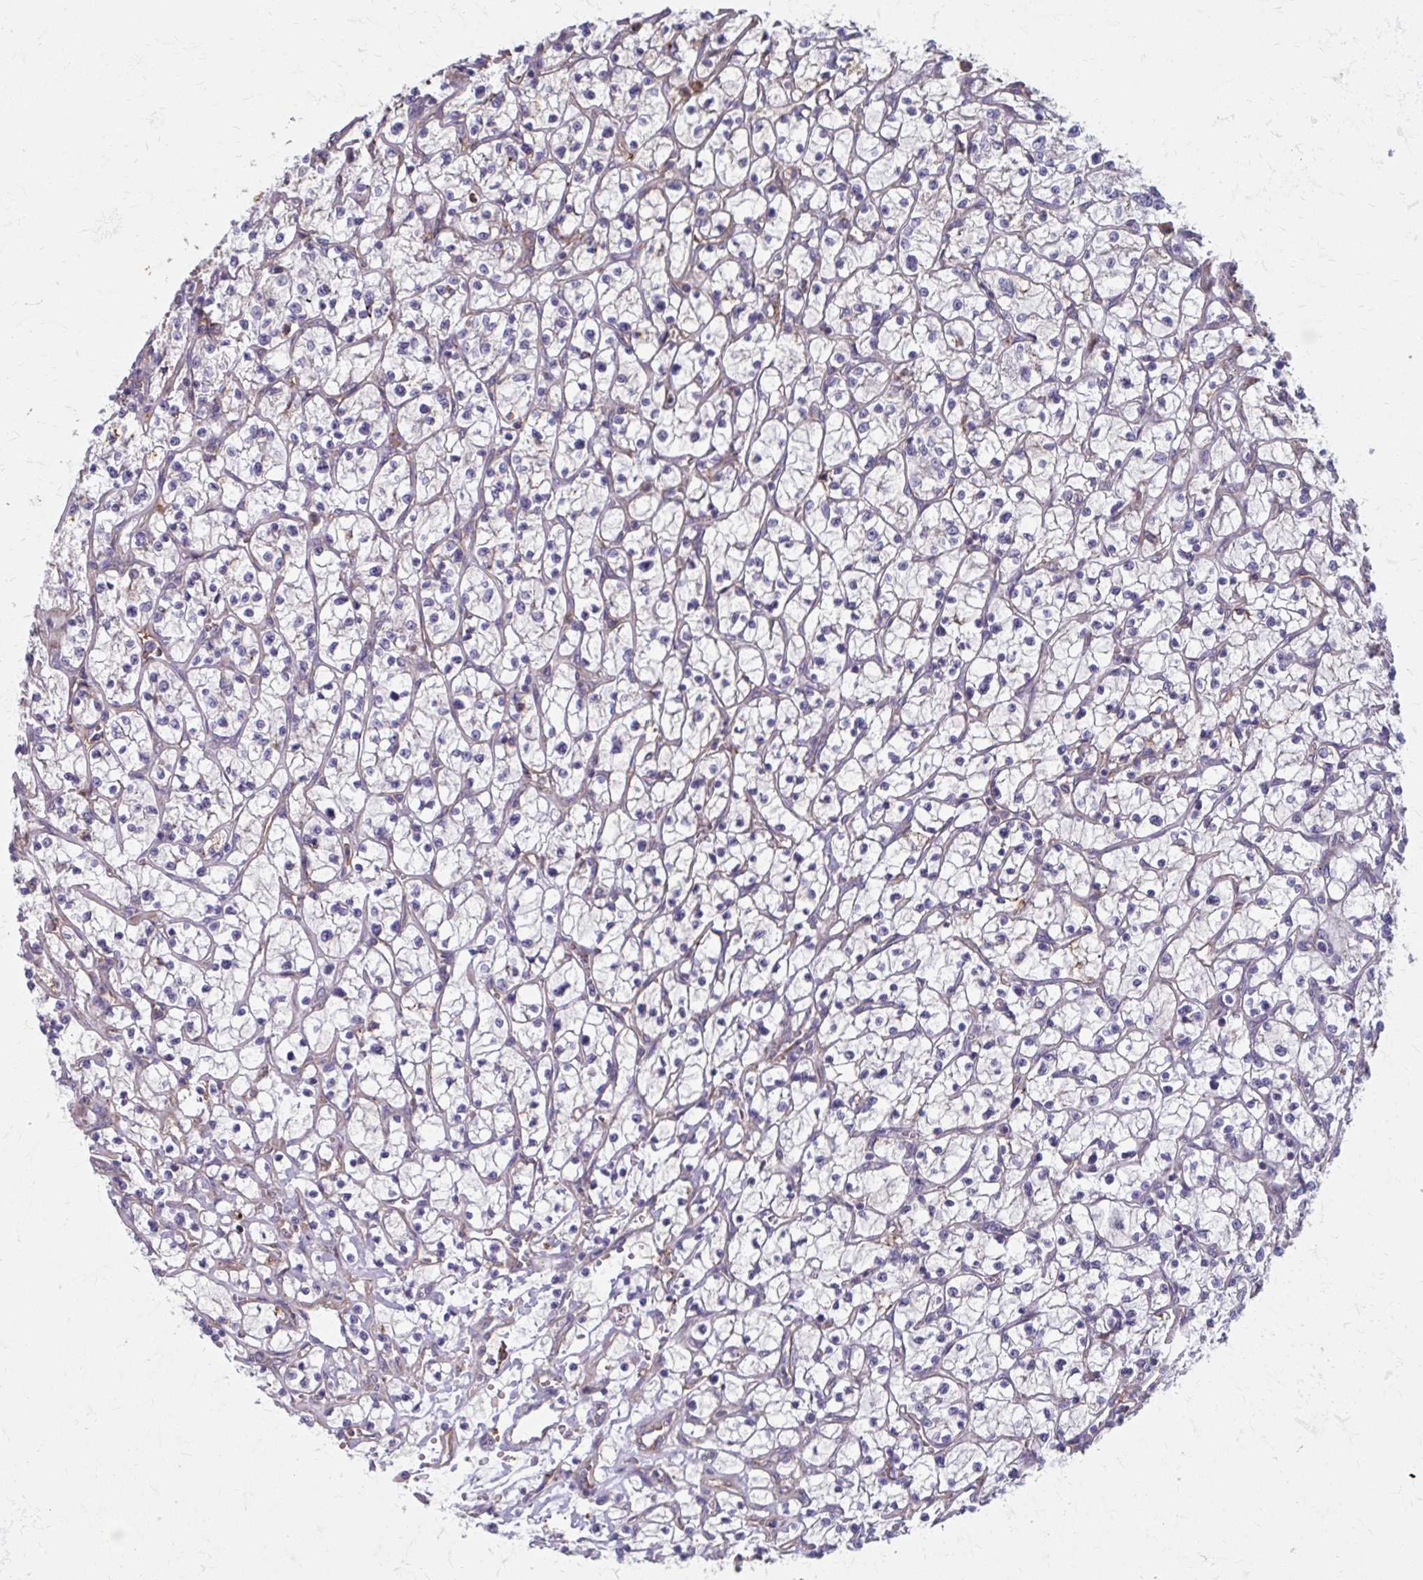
{"staining": {"intensity": "negative", "quantity": "none", "location": "none"}, "tissue": "renal cancer", "cell_type": "Tumor cells", "image_type": "cancer", "snomed": [{"axis": "morphology", "description": "Adenocarcinoma, NOS"}, {"axis": "topography", "description": "Kidney"}], "caption": "Adenocarcinoma (renal) was stained to show a protein in brown. There is no significant positivity in tumor cells.", "gene": "MMP14", "patient": {"sex": "female", "age": 64}}